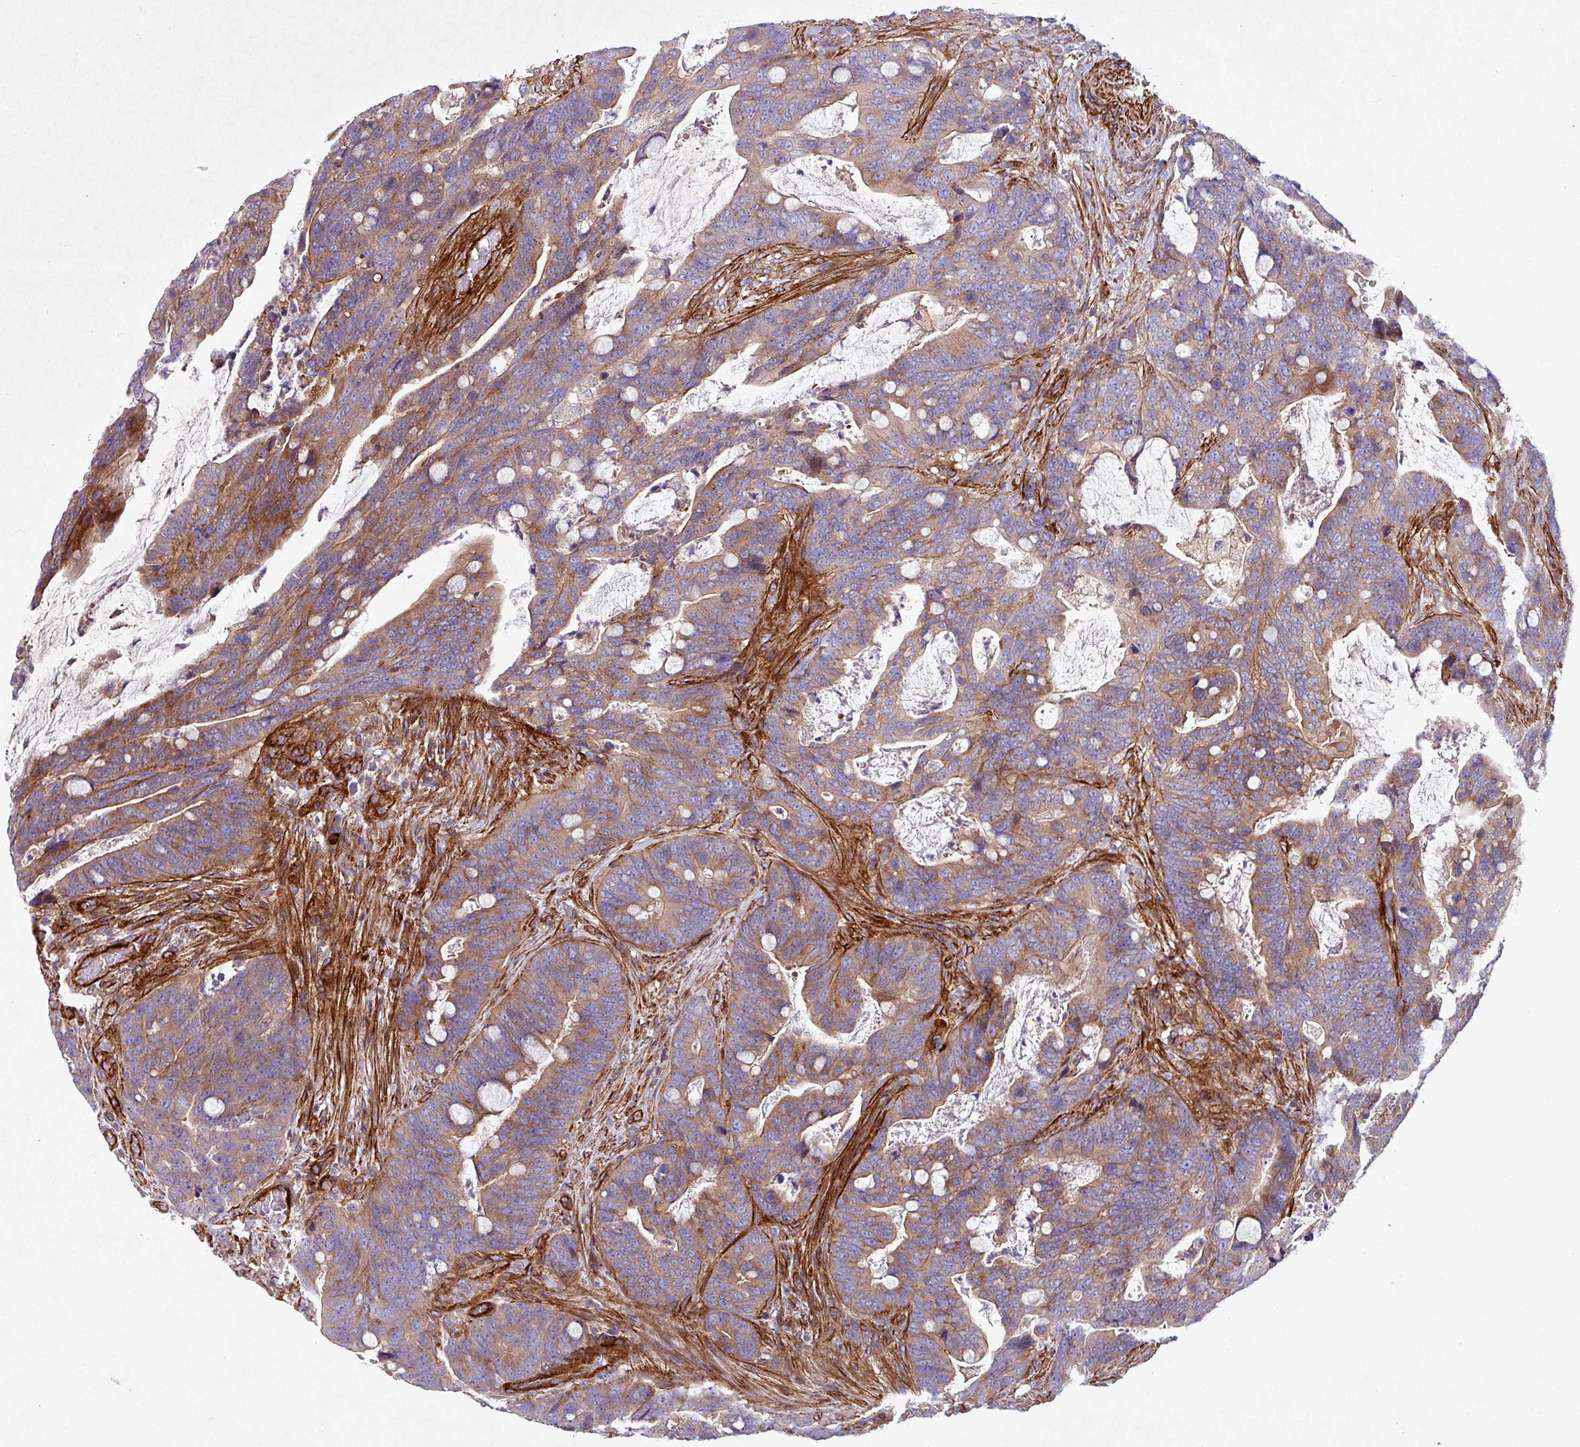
{"staining": {"intensity": "moderate", "quantity": ">75%", "location": "cytoplasmic/membranous"}, "tissue": "colorectal cancer", "cell_type": "Tumor cells", "image_type": "cancer", "snomed": [{"axis": "morphology", "description": "Adenocarcinoma, NOS"}, {"axis": "topography", "description": "Colon"}], "caption": "IHC (DAB (3,3'-diaminobenzidine)) staining of colorectal cancer displays moderate cytoplasmic/membranous protein expression in about >75% of tumor cells.", "gene": "ATP2C2", "patient": {"sex": "female", "age": 82}}